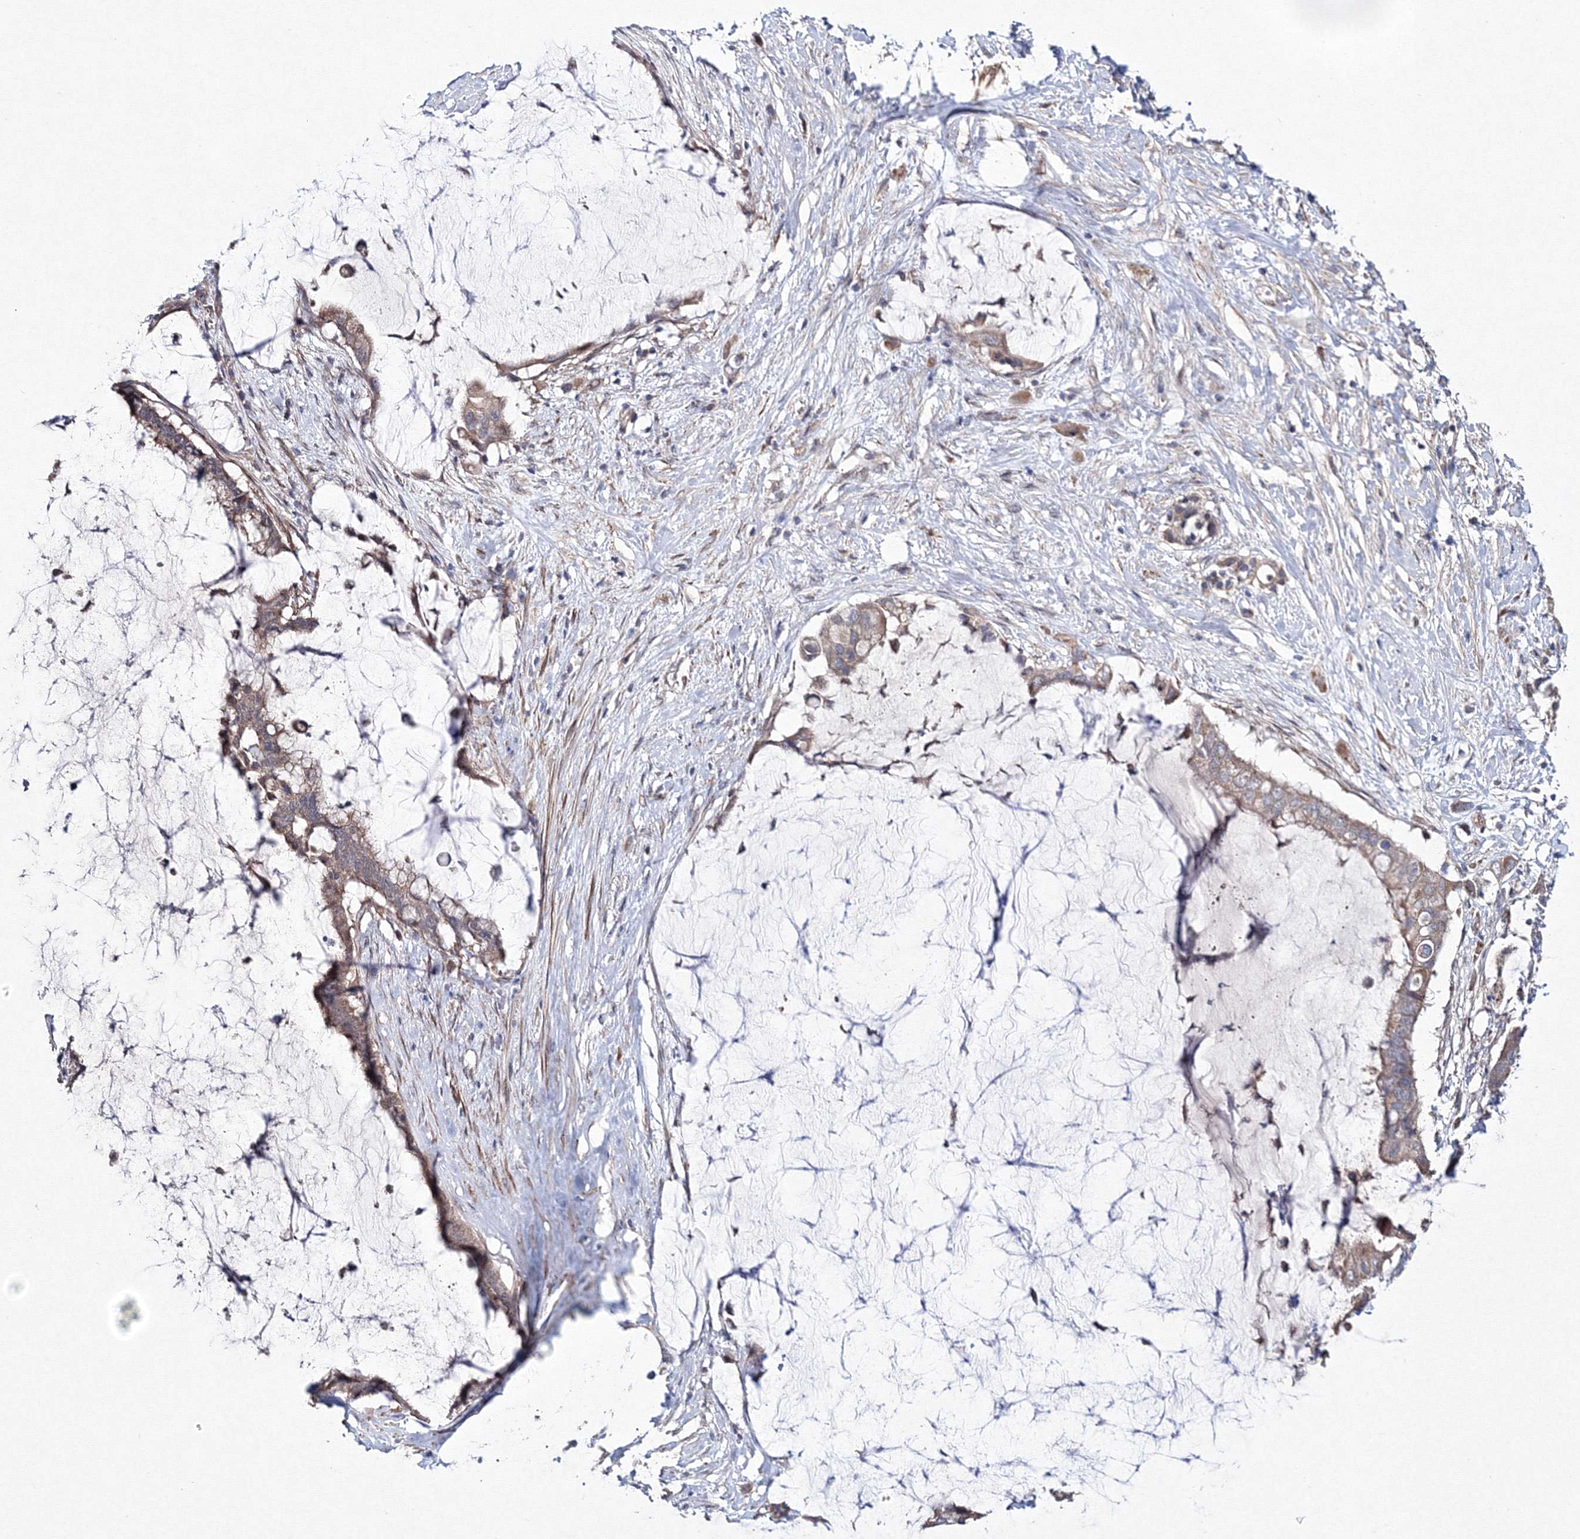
{"staining": {"intensity": "weak", "quantity": "25%-75%", "location": "cytoplasmic/membranous"}, "tissue": "pancreatic cancer", "cell_type": "Tumor cells", "image_type": "cancer", "snomed": [{"axis": "morphology", "description": "Adenocarcinoma, NOS"}, {"axis": "topography", "description": "Pancreas"}], "caption": "Tumor cells exhibit low levels of weak cytoplasmic/membranous staining in approximately 25%-75% of cells in pancreatic cancer.", "gene": "PPP2R2B", "patient": {"sex": "male", "age": 41}}